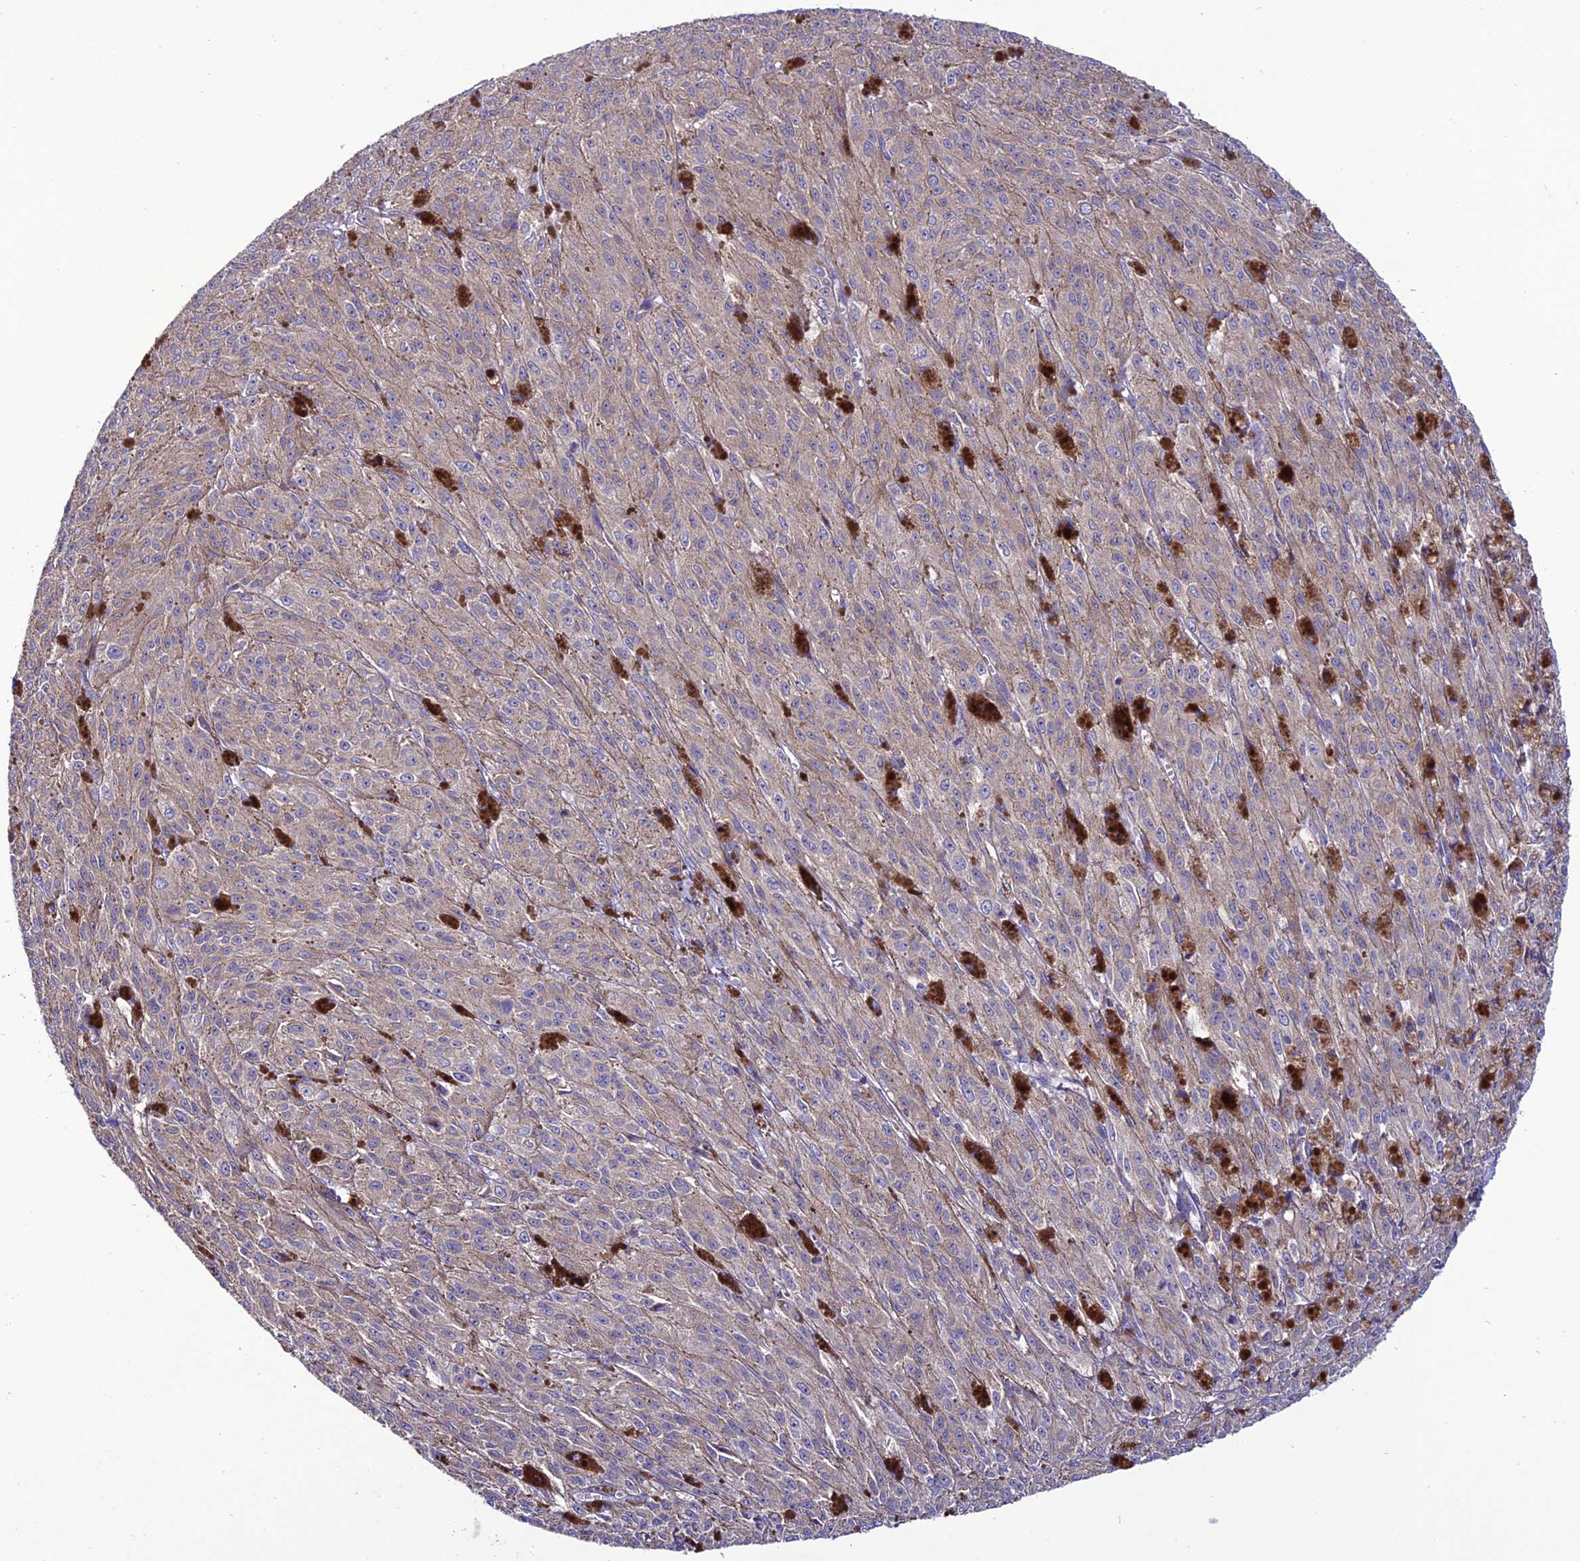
{"staining": {"intensity": "weak", "quantity": "25%-75%", "location": "cytoplasmic/membranous"}, "tissue": "melanoma", "cell_type": "Tumor cells", "image_type": "cancer", "snomed": [{"axis": "morphology", "description": "Malignant melanoma, NOS"}, {"axis": "topography", "description": "Skin"}], "caption": "Immunohistochemical staining of melanoma demonstrates weak cytoplasmic/membranous protein expression in approximately 25%-75% of tumor cells.", "gene": "PPIL3", "patient": {"sex": "female", "age": 52}}